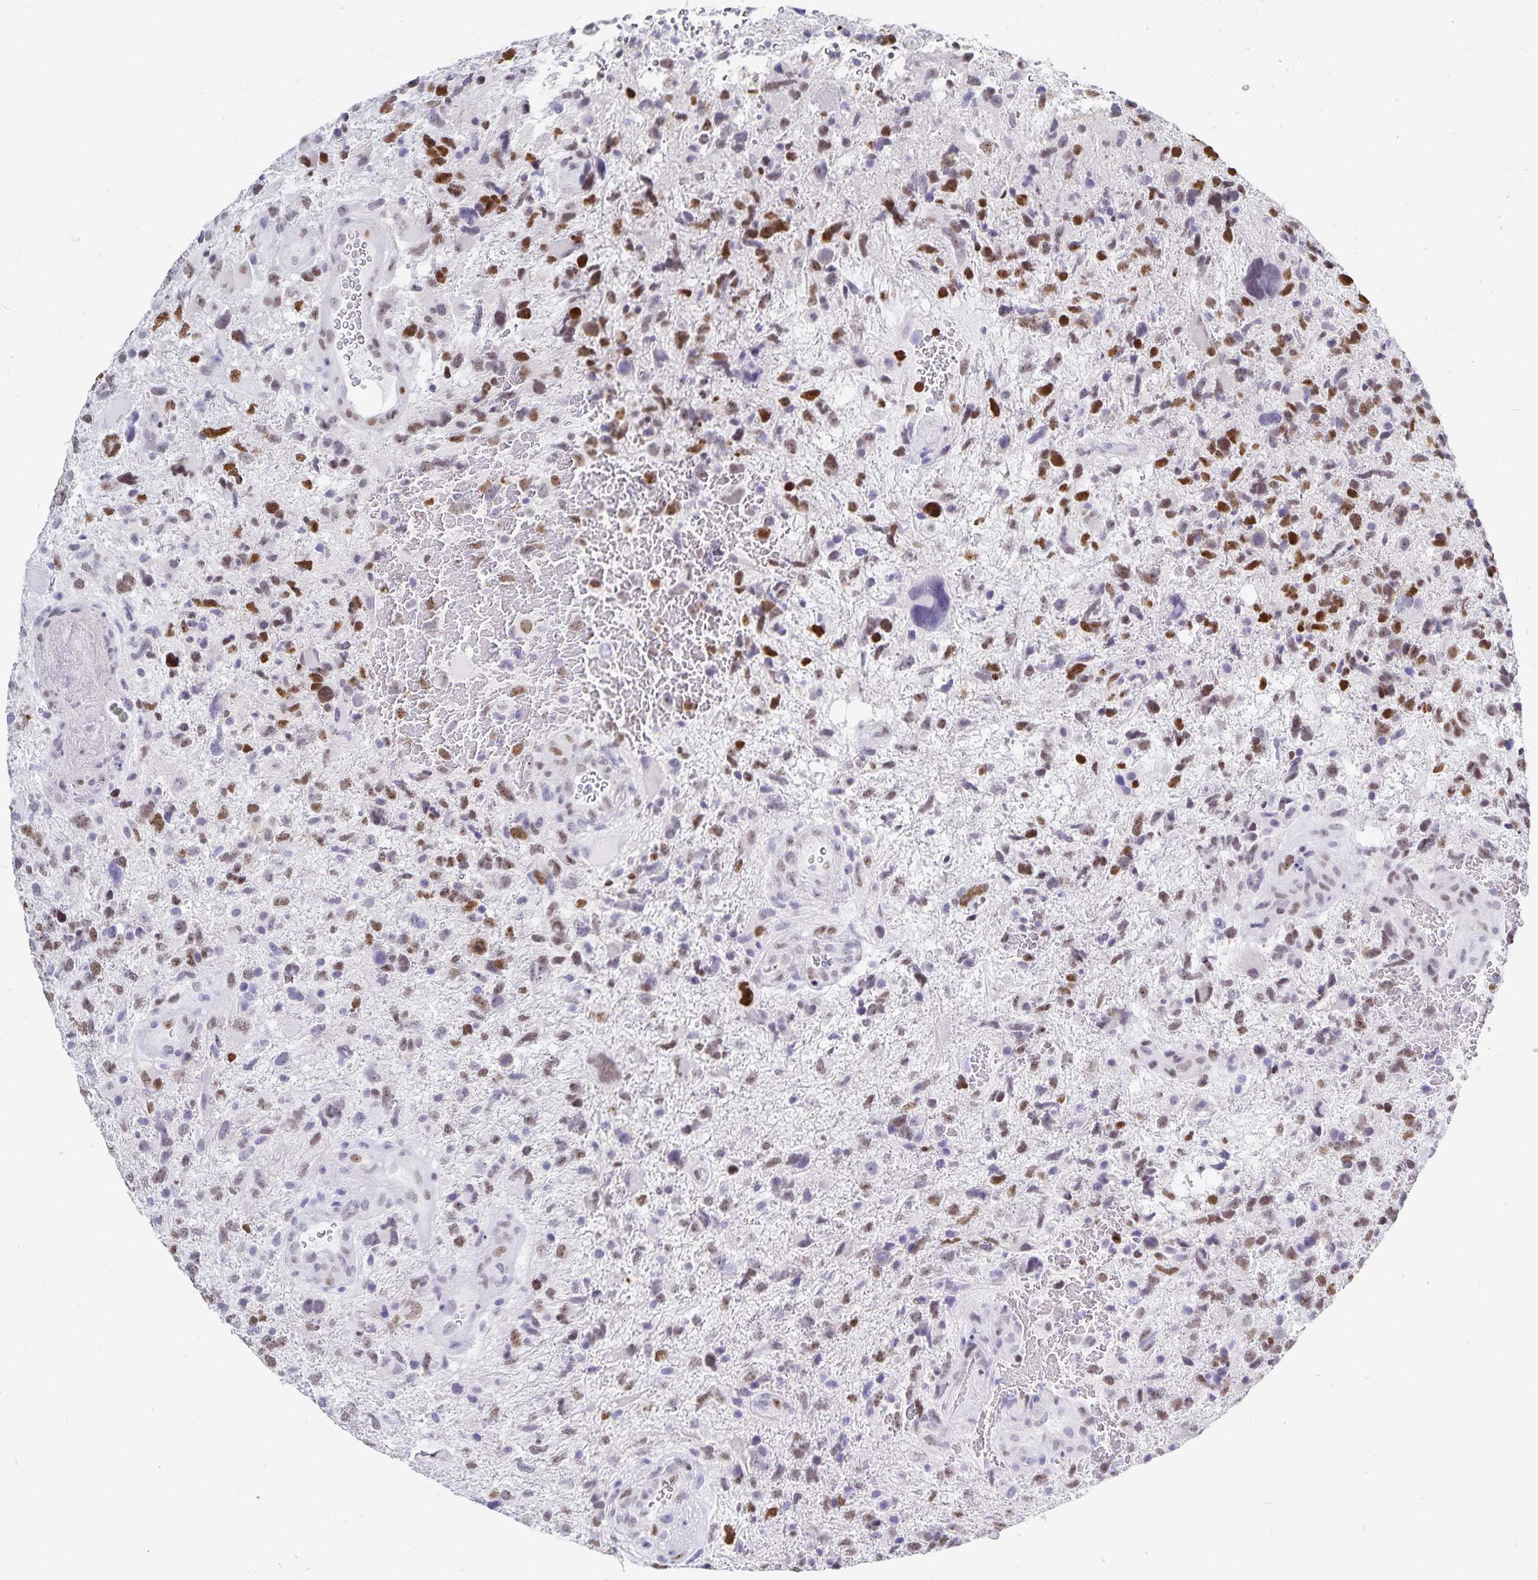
{"staining": {"intensity": "moderate", "quantity": "25%-75%", "location": "nuclear"}, "tissue": "glioma", "cell_type": "Tumor cells", "image_type": "cancer", "snomed": [{"axis": "morphology", "description": "Glioma, malignant, High grade"}, {"axis": "topography", "description": "Brain"}], "caption": "Protein expression analysis of human glioma reveals moderate nuclear positivity in about 25%-75% of tumor cells.", "gene": "HMGB3", "patient": {"sex": "female", "age": 71}}